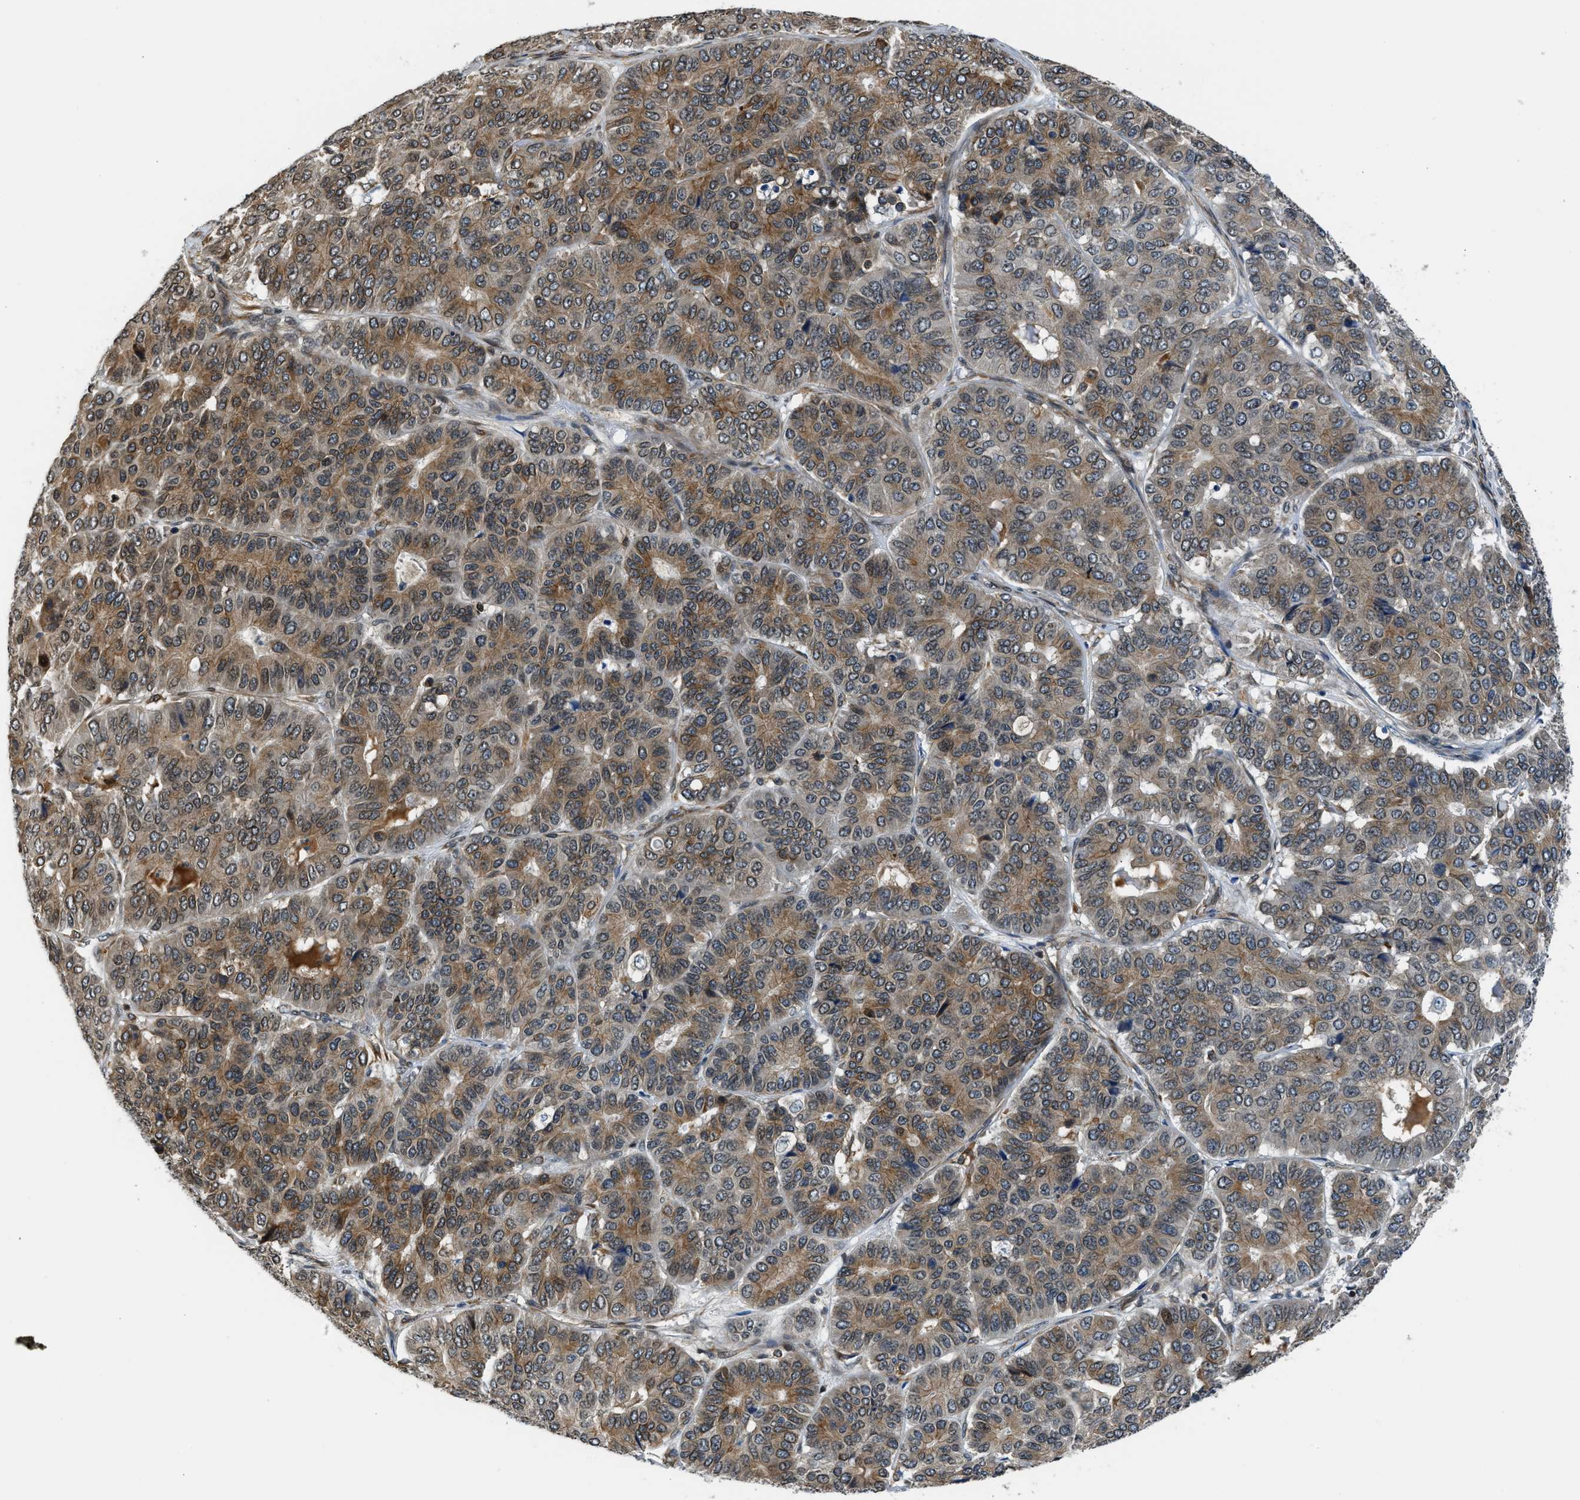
{"staining": {"intensity": "moderate", "quantity": ">75%", "location": "cytoplasmic/membranous"}, "tissue": "pancreatic cancer", "cell_type": "Tumor cells", "image_type": "cancer", "snomed": [{"axis": "morphology", "description": "Adenocarcinoma, NOS"}, {"axis": "topography", "description": "Pancreas"}], "caption": "IHC photomicrograph of neoplastic tissue: human pancreatic adenocarcinoma stained using immunohistochemistry (IHC) displays medium levels of moderate protein expression localized specifically in the cytoplasmic/membranous of tumor cells, appearing as a cytoplasmic/membranous brown color.", "gene": "RETREG3", "patient": {"sex": "male", "age": 50}}